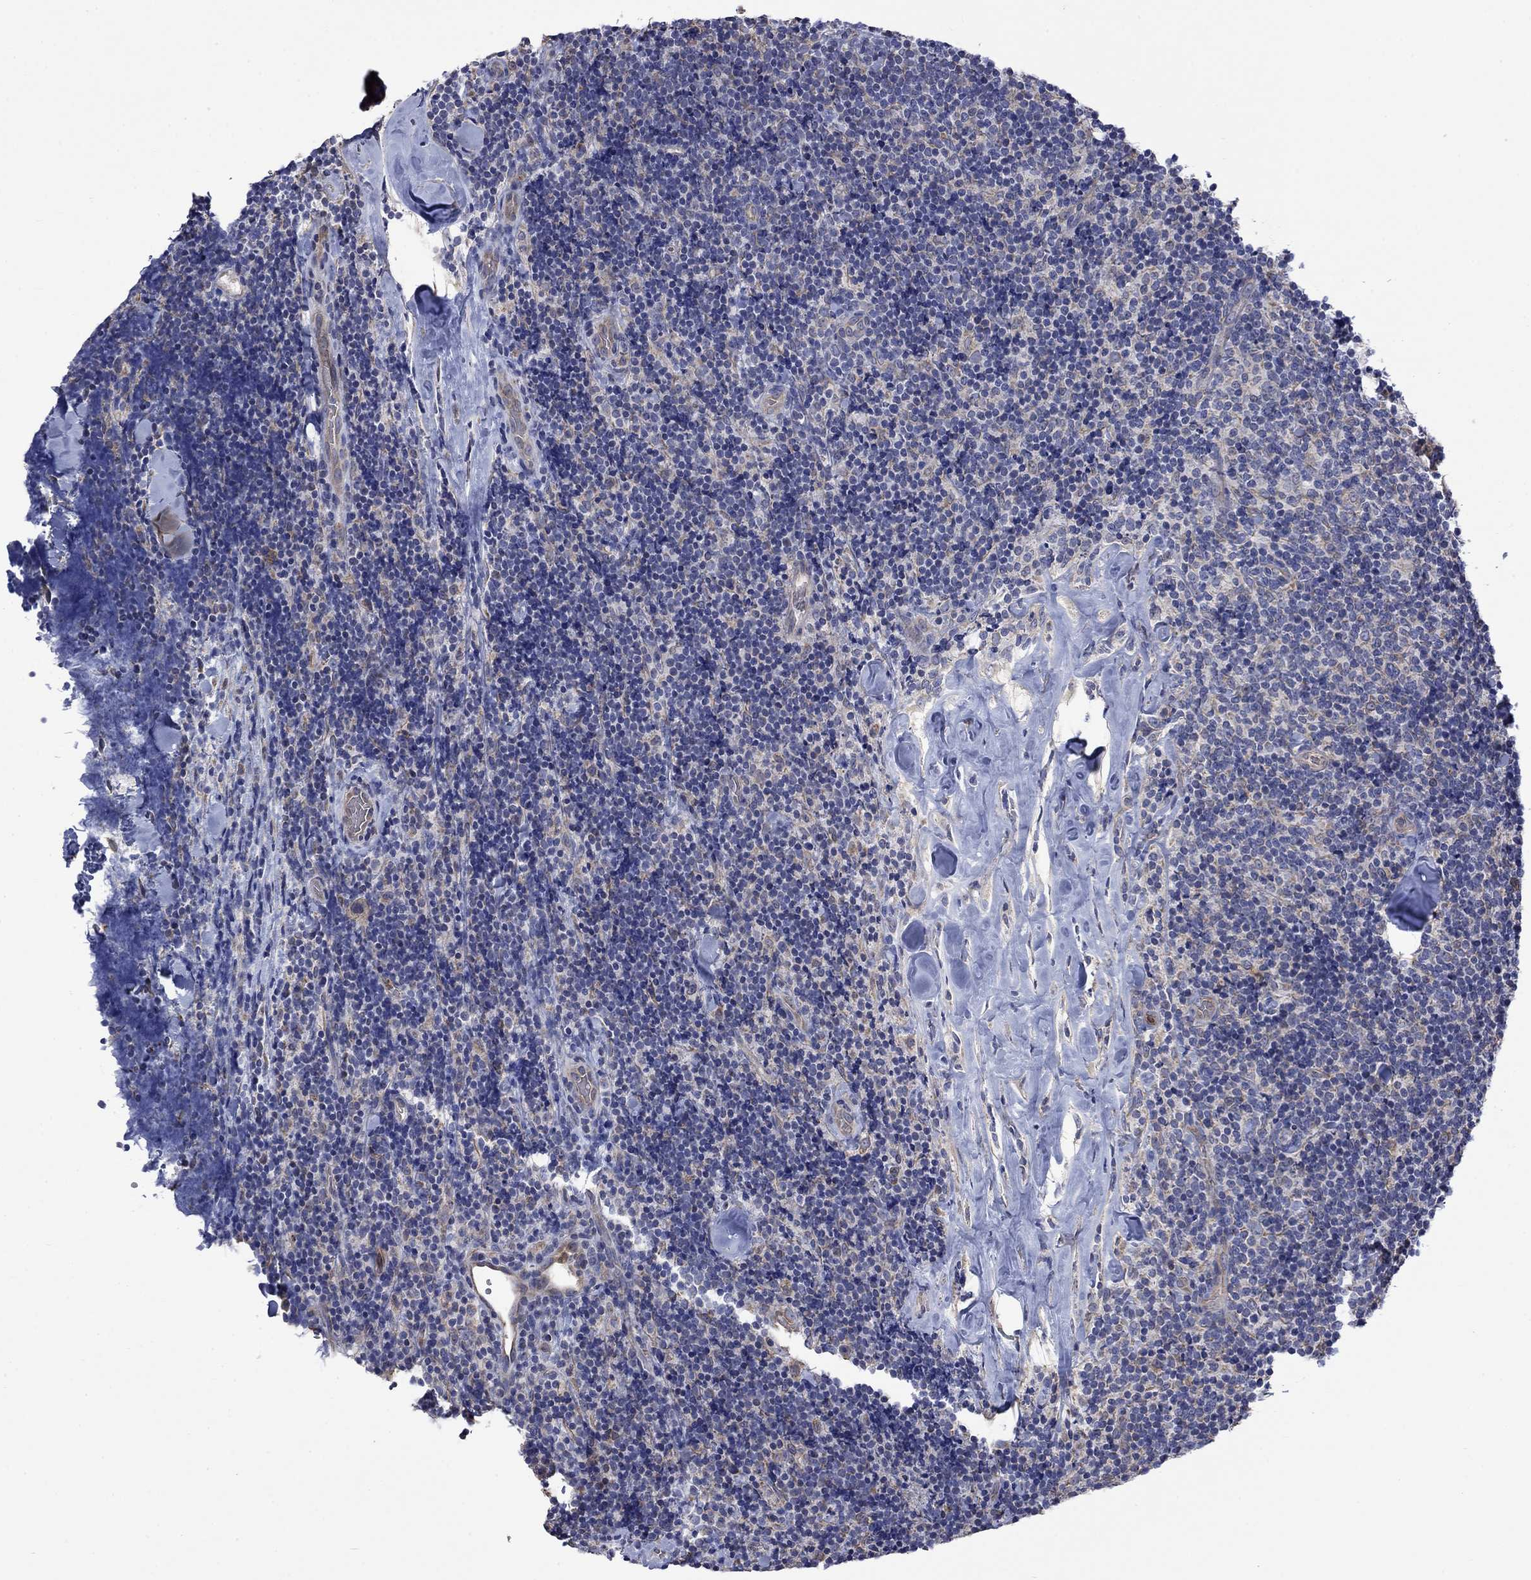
{"staining": {"intensity": "weak", "quantity": ">75%", "location": "cytoplasmic/membranous"}, "tissue": "lymphoma", "cell_type": "Tumor cells", "image_type": "cancer", "snomed": [{"axis": "morphology", "description": "Malignant lymphoma, non-Hodgkin's type, Low grade"}, {"axis": "topography", "description": "Lymph node"}], "caption": "Protein staining displays weak cytoplasmic/membranous staining in about >75% of tumor cells in lymphoma.", "gene": "CAMKK2", "patient": {"sex": "female", "age": 56}}